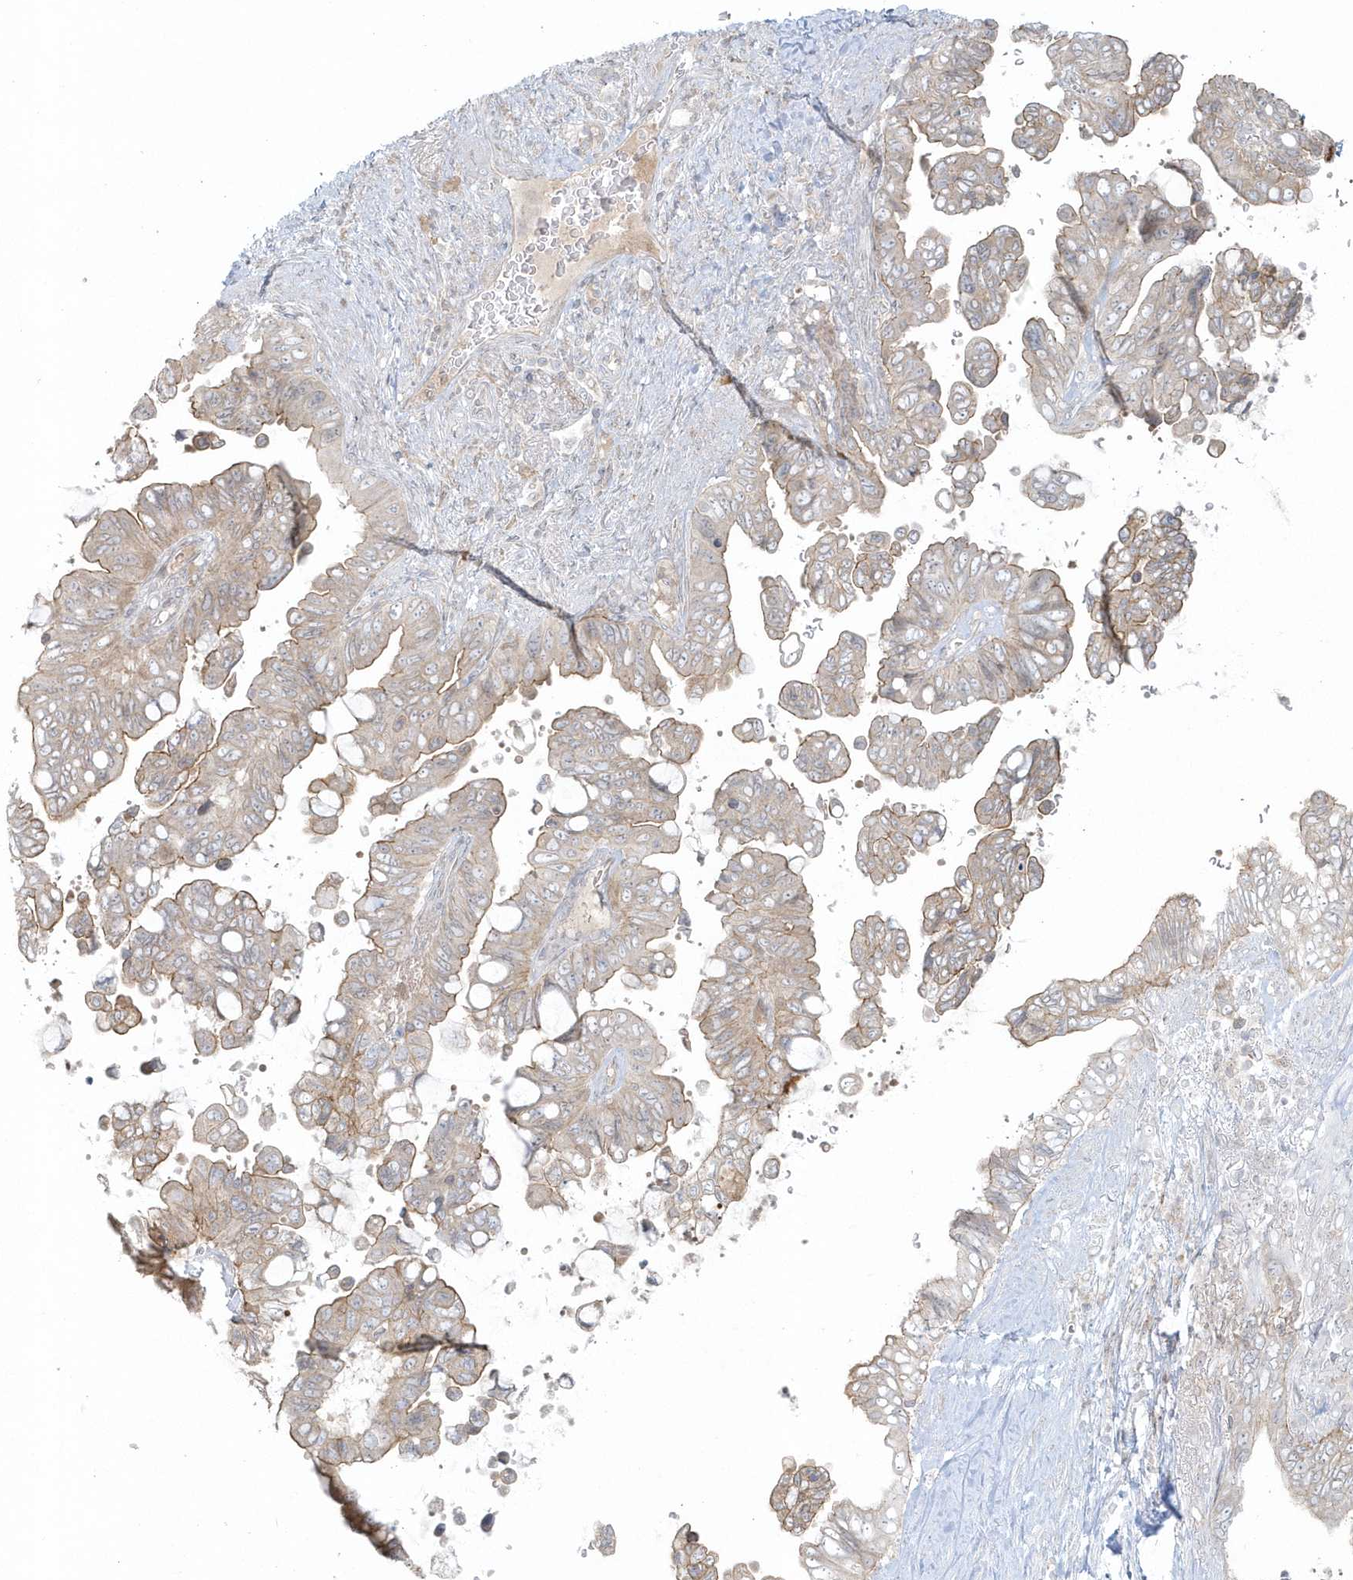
{"staining": {"intensity": "weak", "quantity": "25%-75%", "location": "cytoplasmic/membranous"}, "tissue": "pancreatic cancer", "cell_type": "Tumor cells", "image_type": "cancer", "snomed": [{"axis": "morphology", "description": "Adenocarcinoma, NOS"}, {"axis": "topography", "description": "Pancreas"}], "caption": "Human pancreatic adenocarcinoma stained with a protein marker demonstrates weak staining in tumor cells.", "gene": "BLTP3A", "patient": {"sex": "female", "age": 72}}